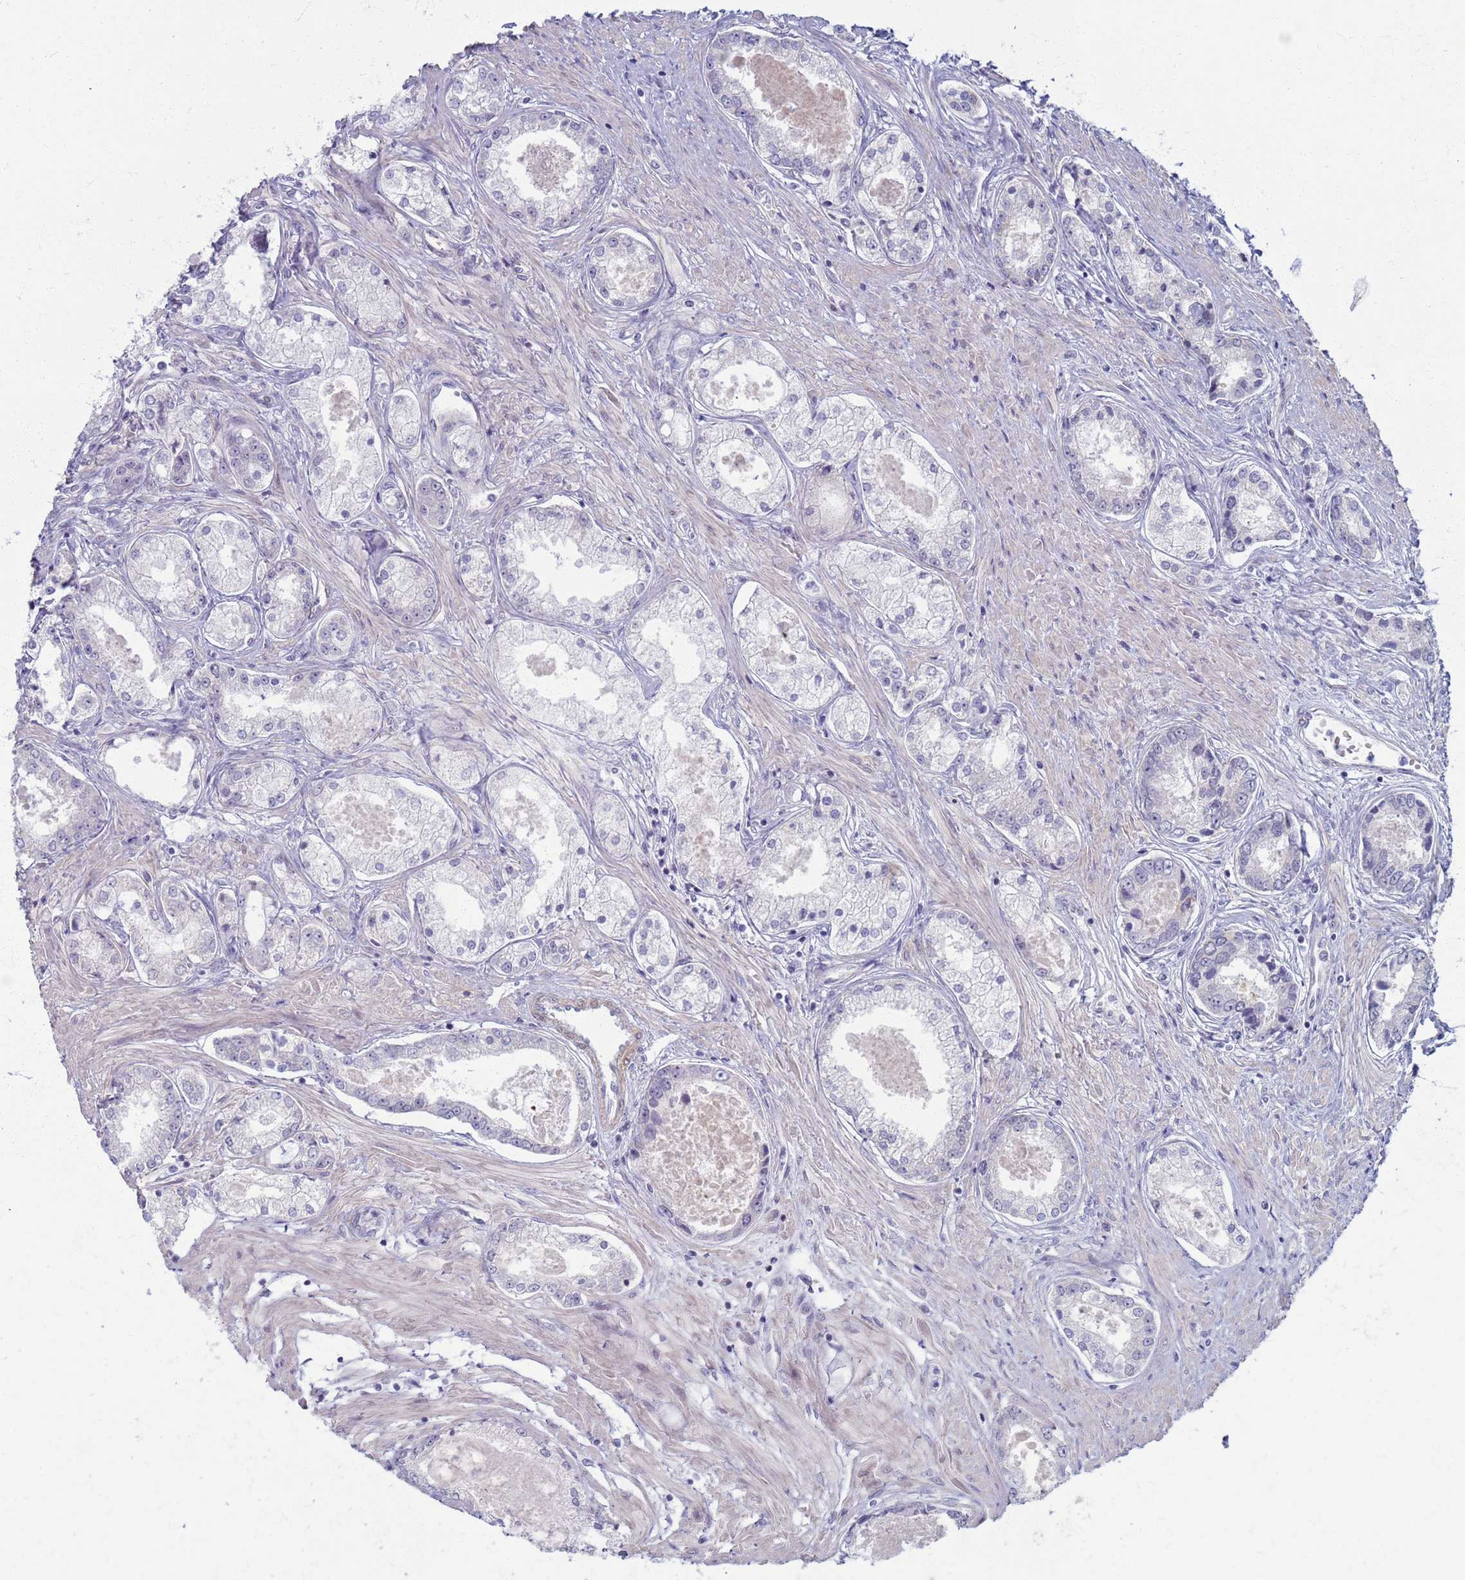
{"staining": {"intensity": "negative", "quantity": "none", "location": "none"}, "tissue": "prostate cancer", "cell_type": "Tumor cells", "image_type": "cancer", "snomed": [{"axis": "morphology", "description": "Adenocarcinoma, Low grade"}, {"axis": "topography", "description": "Prostate"}], "caption": "The immunohistochemistry (IHC) image has no significant staining in tumor cells of prostate cancer tissue.", "gene": "CLCA2", "patient": {"sex": "male", "age": 68}}